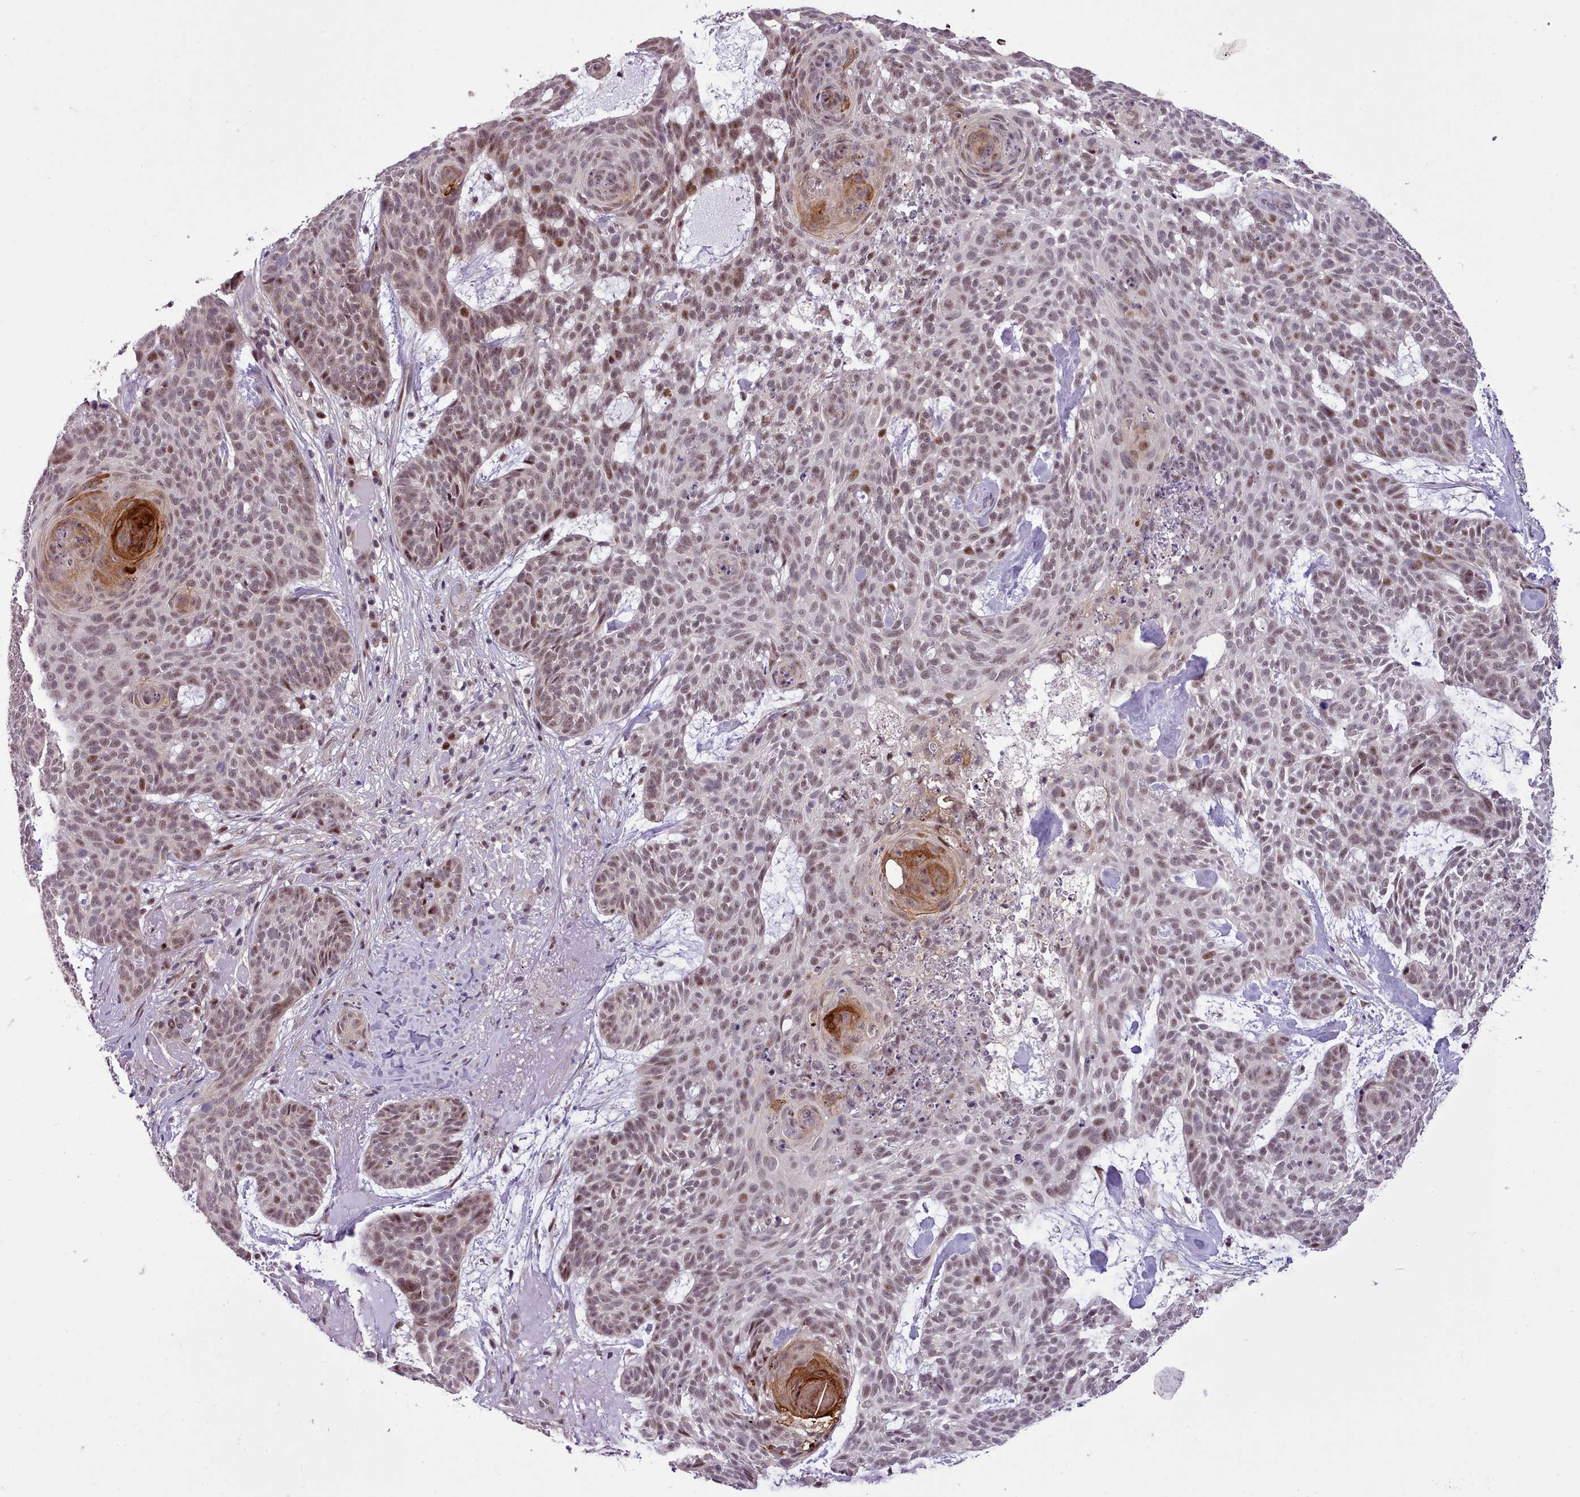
{"staining": {"intensity": "weak", "quantity": "25%-75%", "location": "nuclear"}, "tissue": "skin cancer", "cell_type": "Tumor cells", "image_type": "cancer", "snomed": [{"axis": "morphology", "description": "Basal cell carcinoma"}, {"axis": "topography", "description": "Skin"}], "caption": "Immunohistochemistry staining of basal cell carcinoma (skin), which displays low levels of weak nuclear staining in approximately 25%-75% of tumor cells indicating weak nuclear protein expression. The staining was performed using DAB (brown) for protein detection and nuclei were counterstained in hematoxylin (blue).", "gene": "HOXB7", "patient": {"sex": "female", "age": 89}}